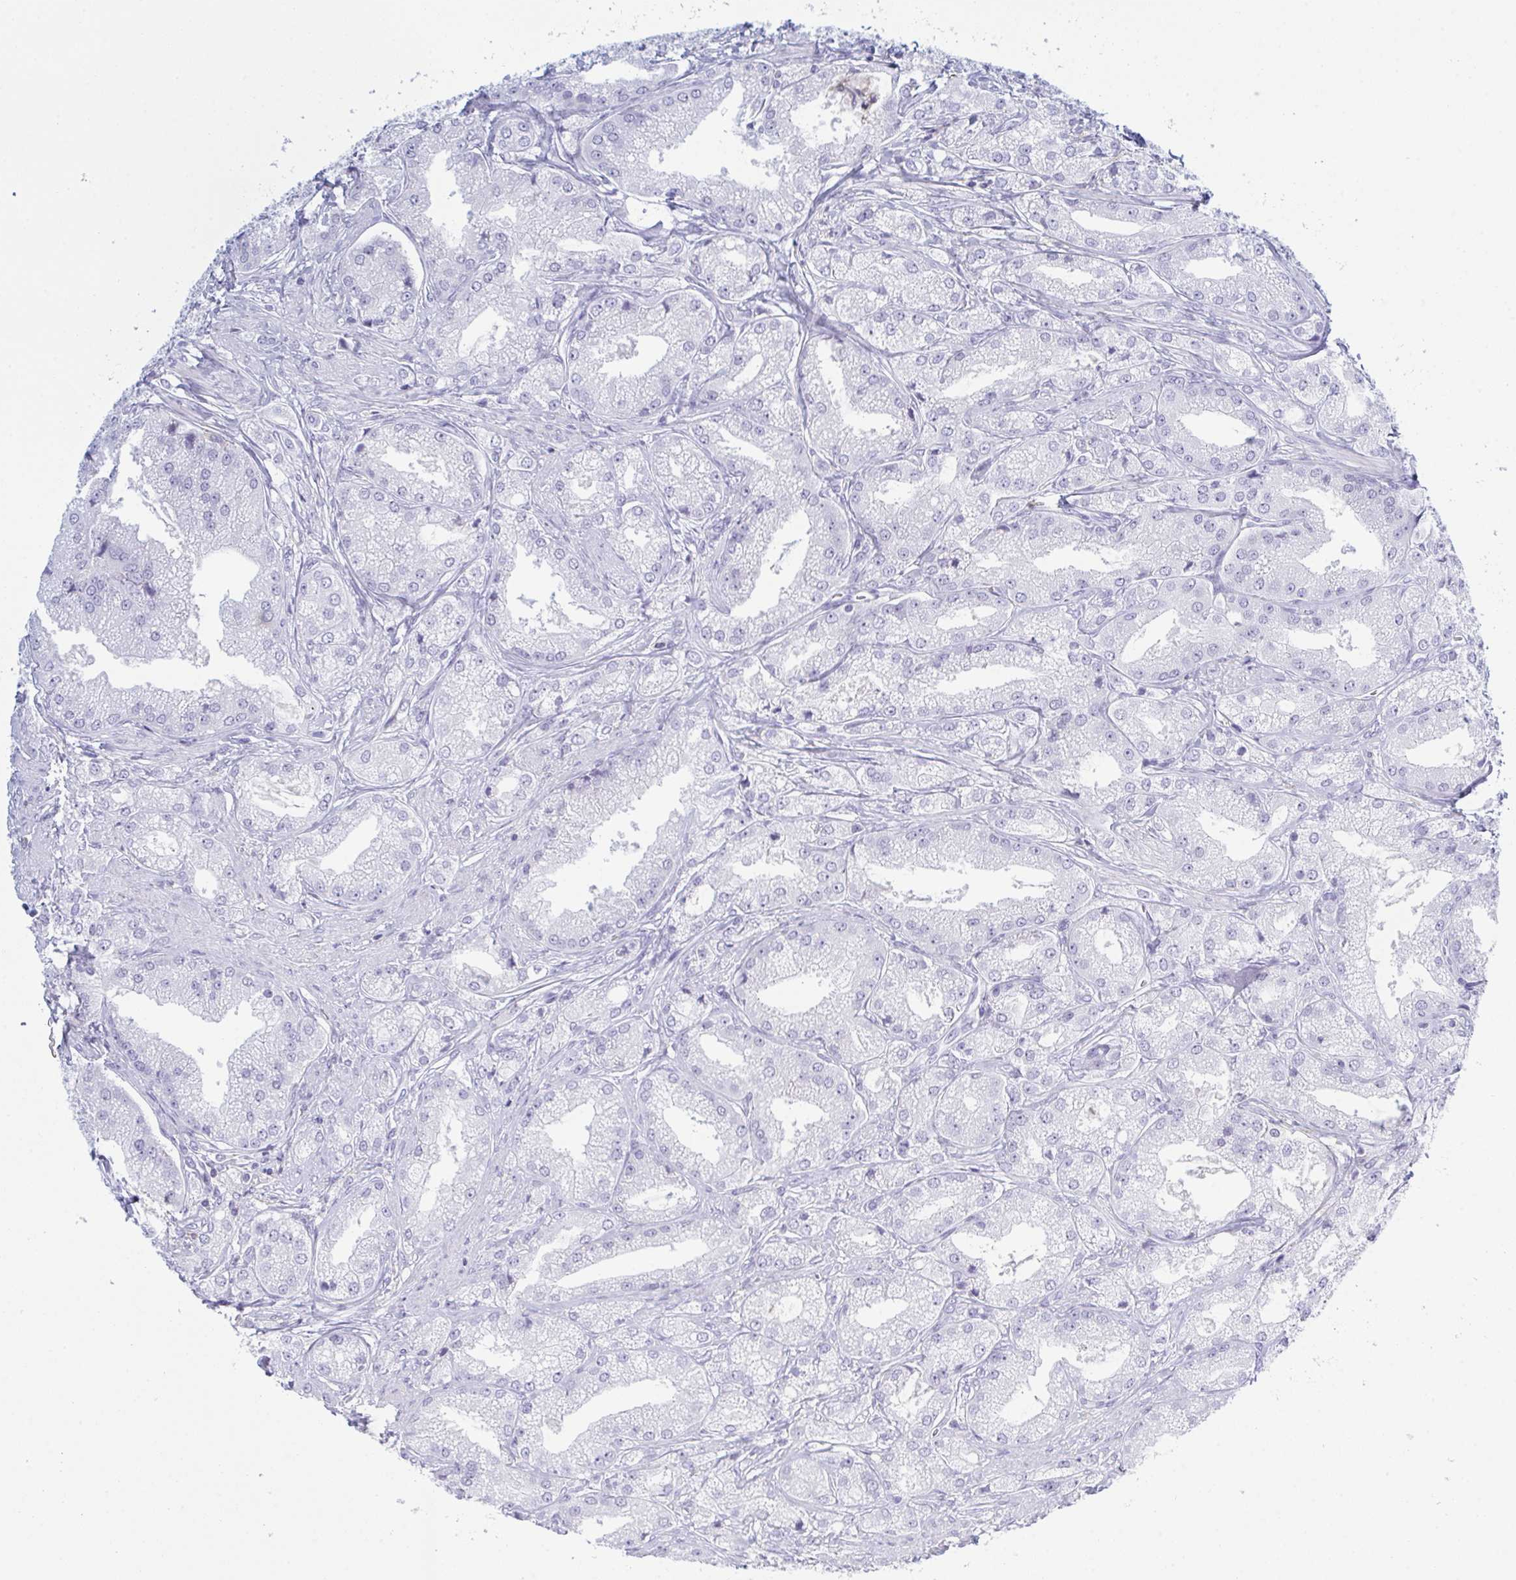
{"staining": {"intensity": "negative", "quantity": "none", "location": "none"}, "tissue": "prostate cancer", "cell_type": "Tumor cells", "image_type": "cancer", "snomed": [{"axis": "morphology", "description": "Adenocarcinoma, High grade"}, {"axis": "topography", "description": "Prostate"}], "caption": "IHC histopathology image of adenocarcinoma (high-grade) (prostate) stained for a protein (brown), which reveals no expression in tumor cells.", "gene": "MYO1F", "patient": {"sex": "male", "age": 61}}